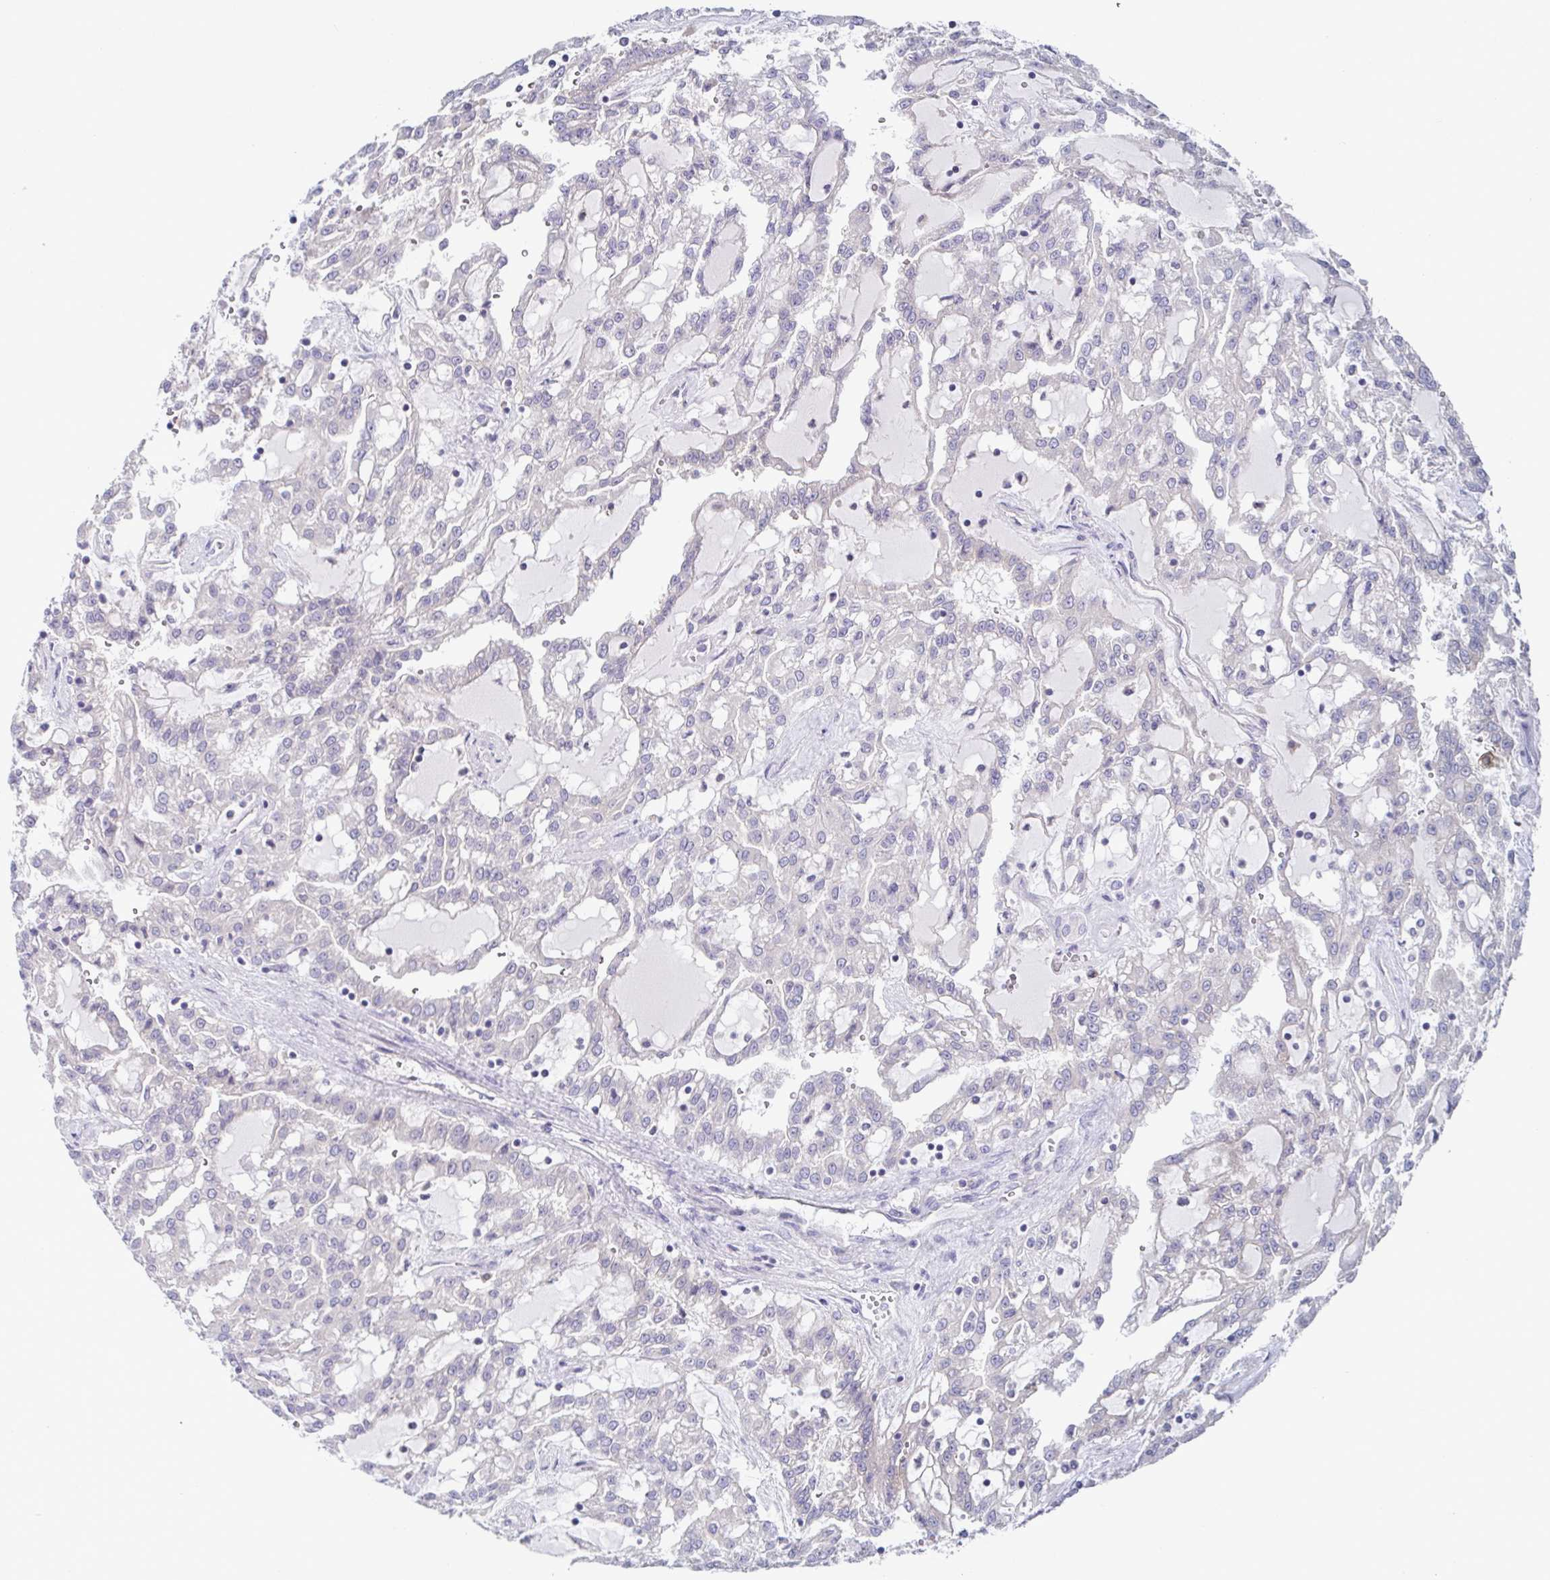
{"staining": {"intensity": "negative", "quantity": "none", "location": "none"}, "tissue": "renal cancer", "cell_type": "Tumor cells", "image_type": "cancer", "snomed": [{"axis": "morphology", "description": "Adenocarcinoma, NOS"}, {"axis": "topography", "description": "Kidney"}], "caption": "An image of renal cancer stained for a protein exhibits no brown staining in tumor cells. Brightfield microscopy of immunohistochemistry (IHC) stained with DAB (brown) and hematoxylin (blue), captured at high magnification.", "gene": "UBE2Q1", "patient": {"sex": "male", "age": 63}}